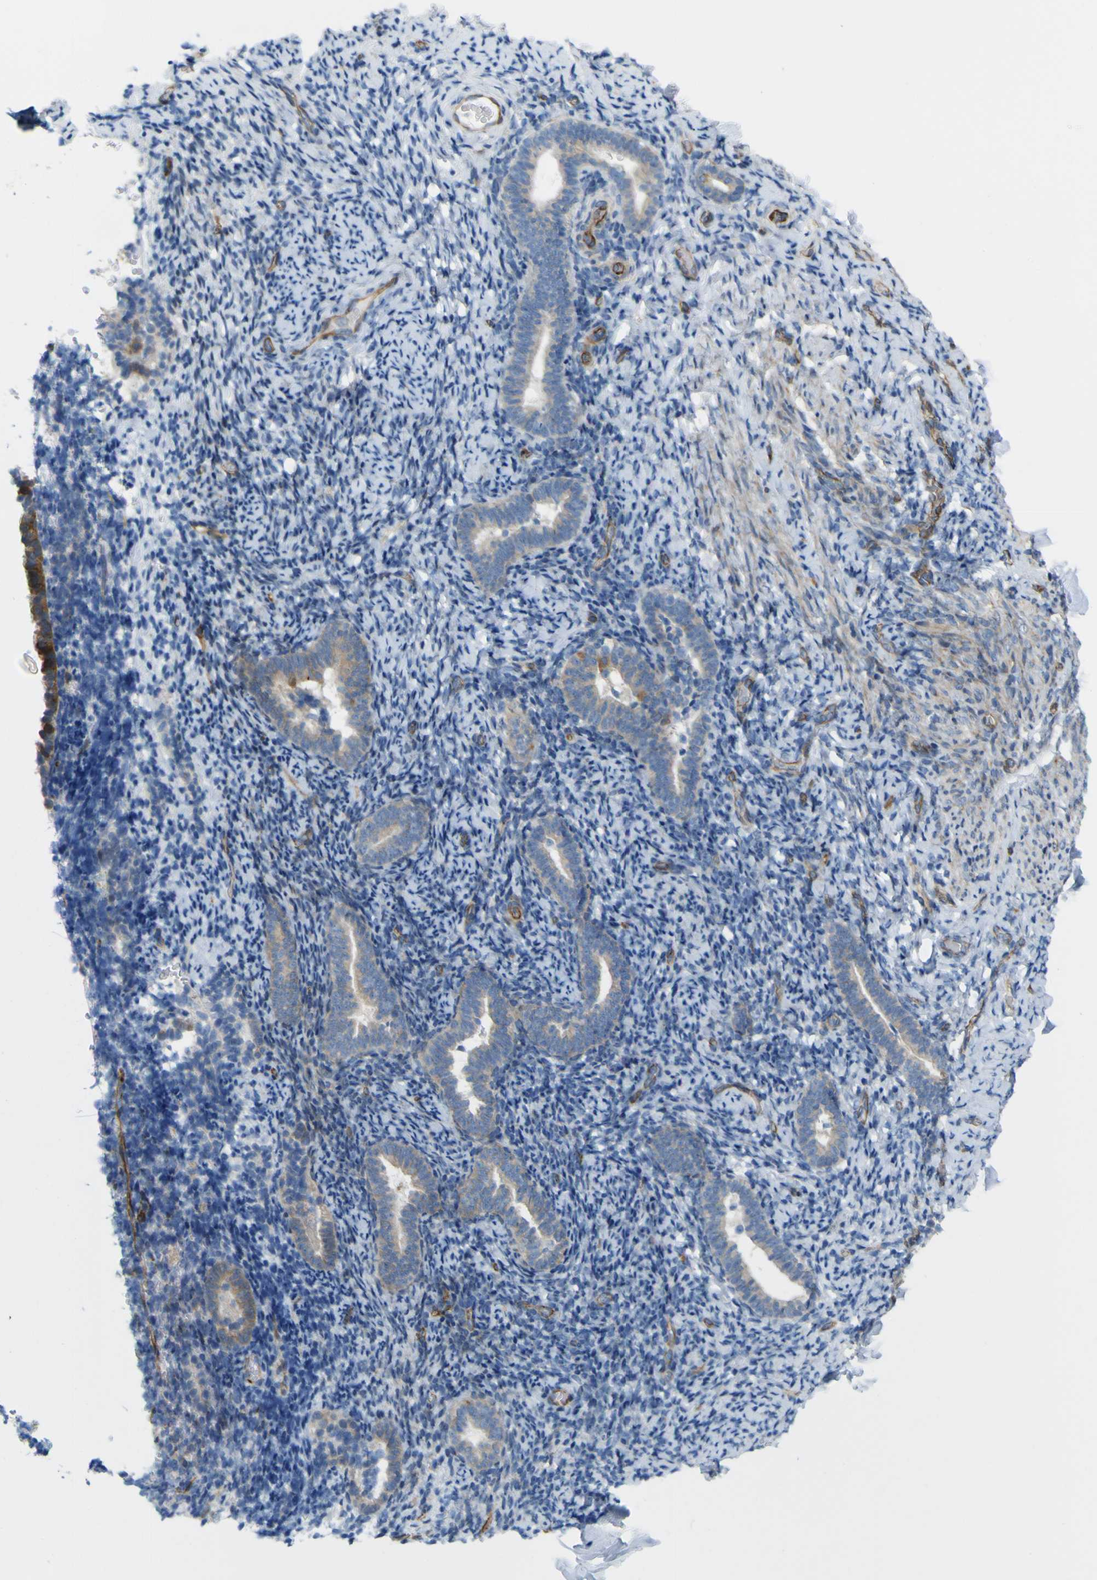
{"staining": {"intensity": "weak", "quantity": "<25%", "location": "cytoplasmic/membranous"}, "tissue": "endometrium", "cell_type": "Cells in endometrial stroma", "image_type": "normal", "snomed": [{"axis": "morphology", "description": "Normal tissue, NOS"}, {"axis": "topography", "description": "Endometrium"}], "caption": "The micrograph exhibits no significant positivity in cells in endometrial stroma of endometrium.", "gene": "JPH1", "patient": {"sex": "female", "age": 51}}